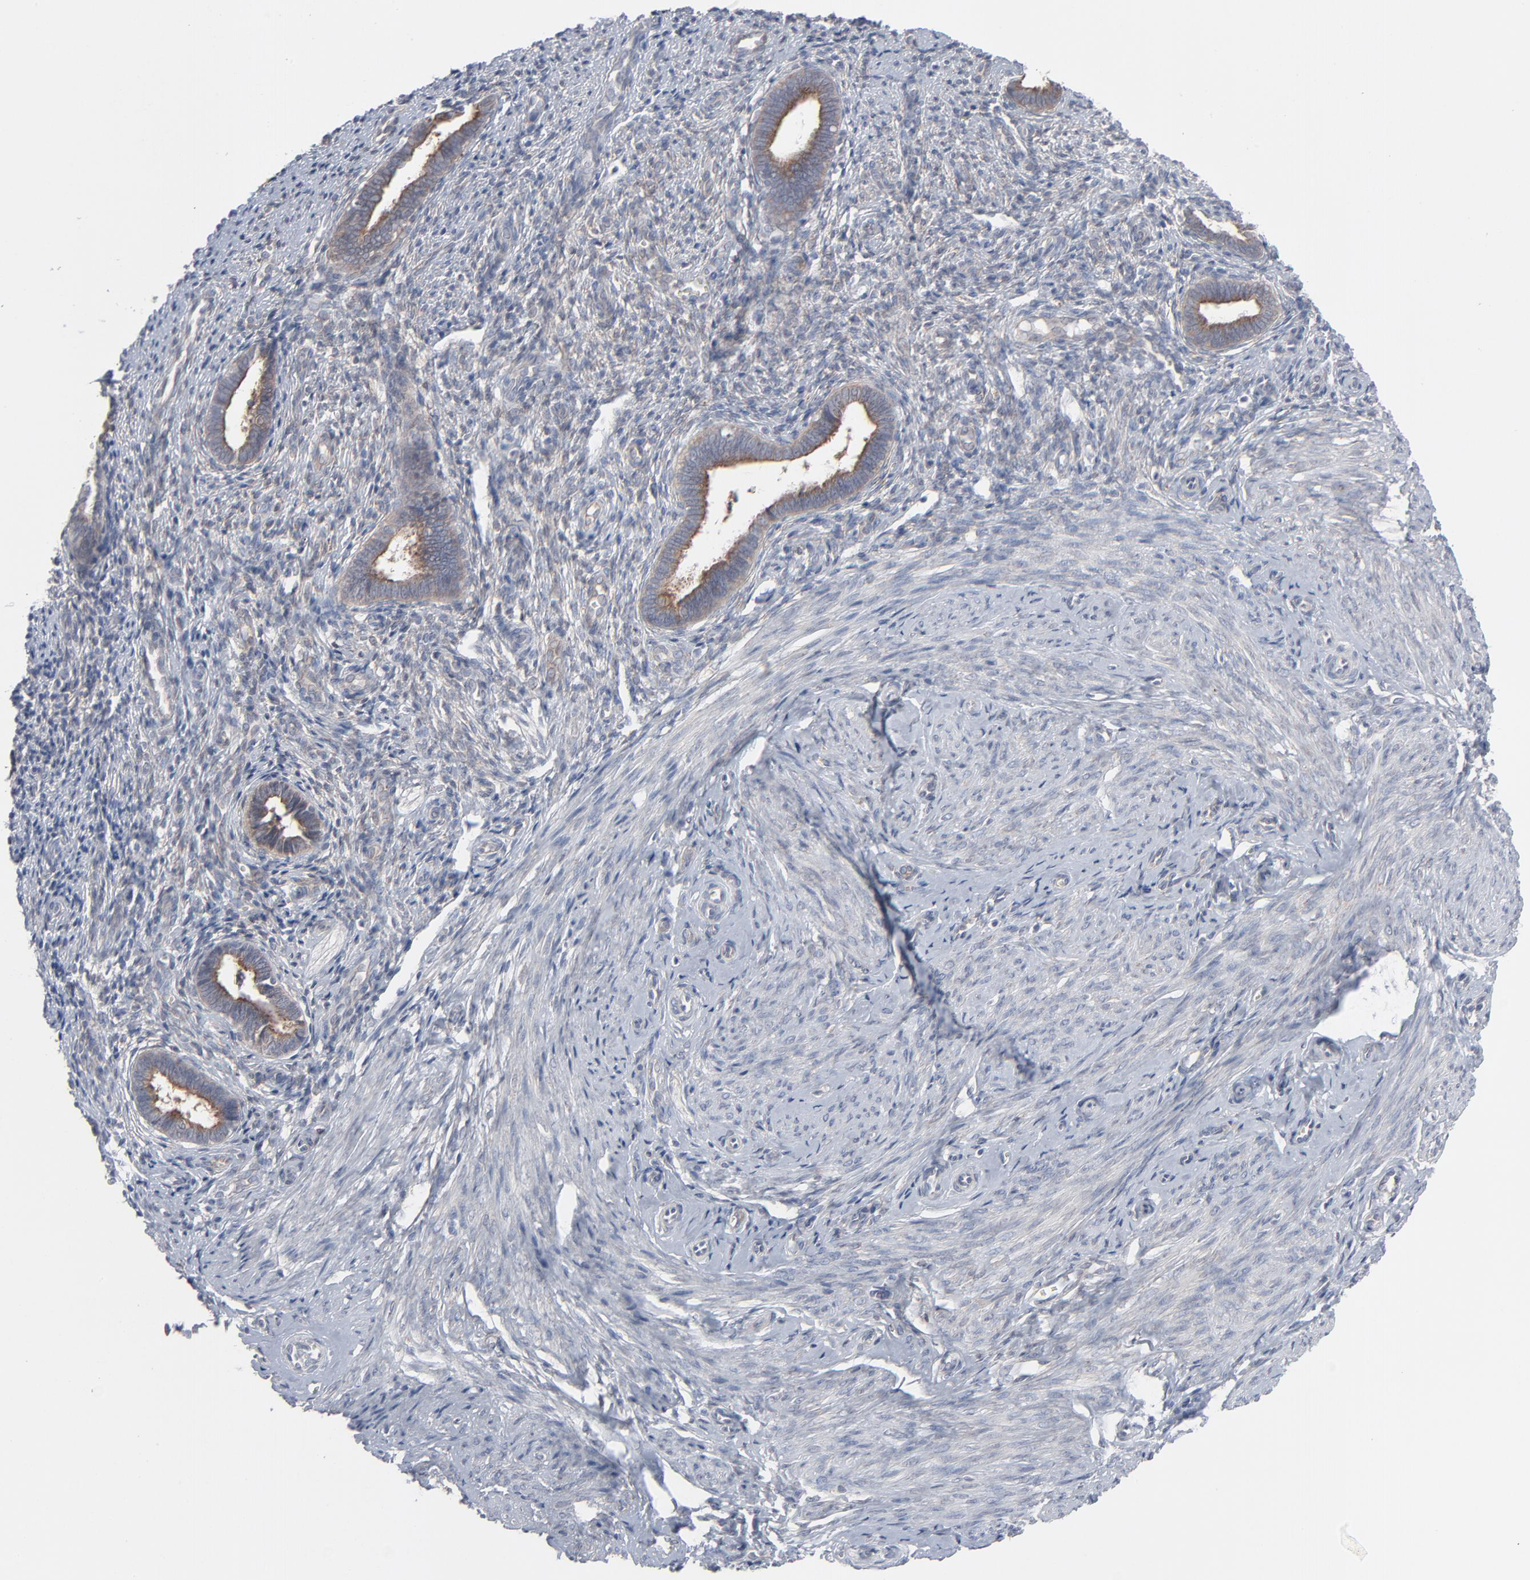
{"staining": {"intensity": "weak", "quantity": "25%-75%", "location": "cytoplasmic/membranous"}, "tissue": "endometrium", "cell_type": "Cells in endometrial stroma", "image_type": "normal", "snomed": [{"axis": "morphology", "description": "Normal tissue, NOS"}, {"axis": "topography", "description": "Endometrium"}], "caption": "An image of human endometrium stained for a protein shows weak cytoplasmic/membranous brown staining in cells in endometrial stroma.", "gene": "KDSR", "patient": {"sex": "female", "age": 27}}